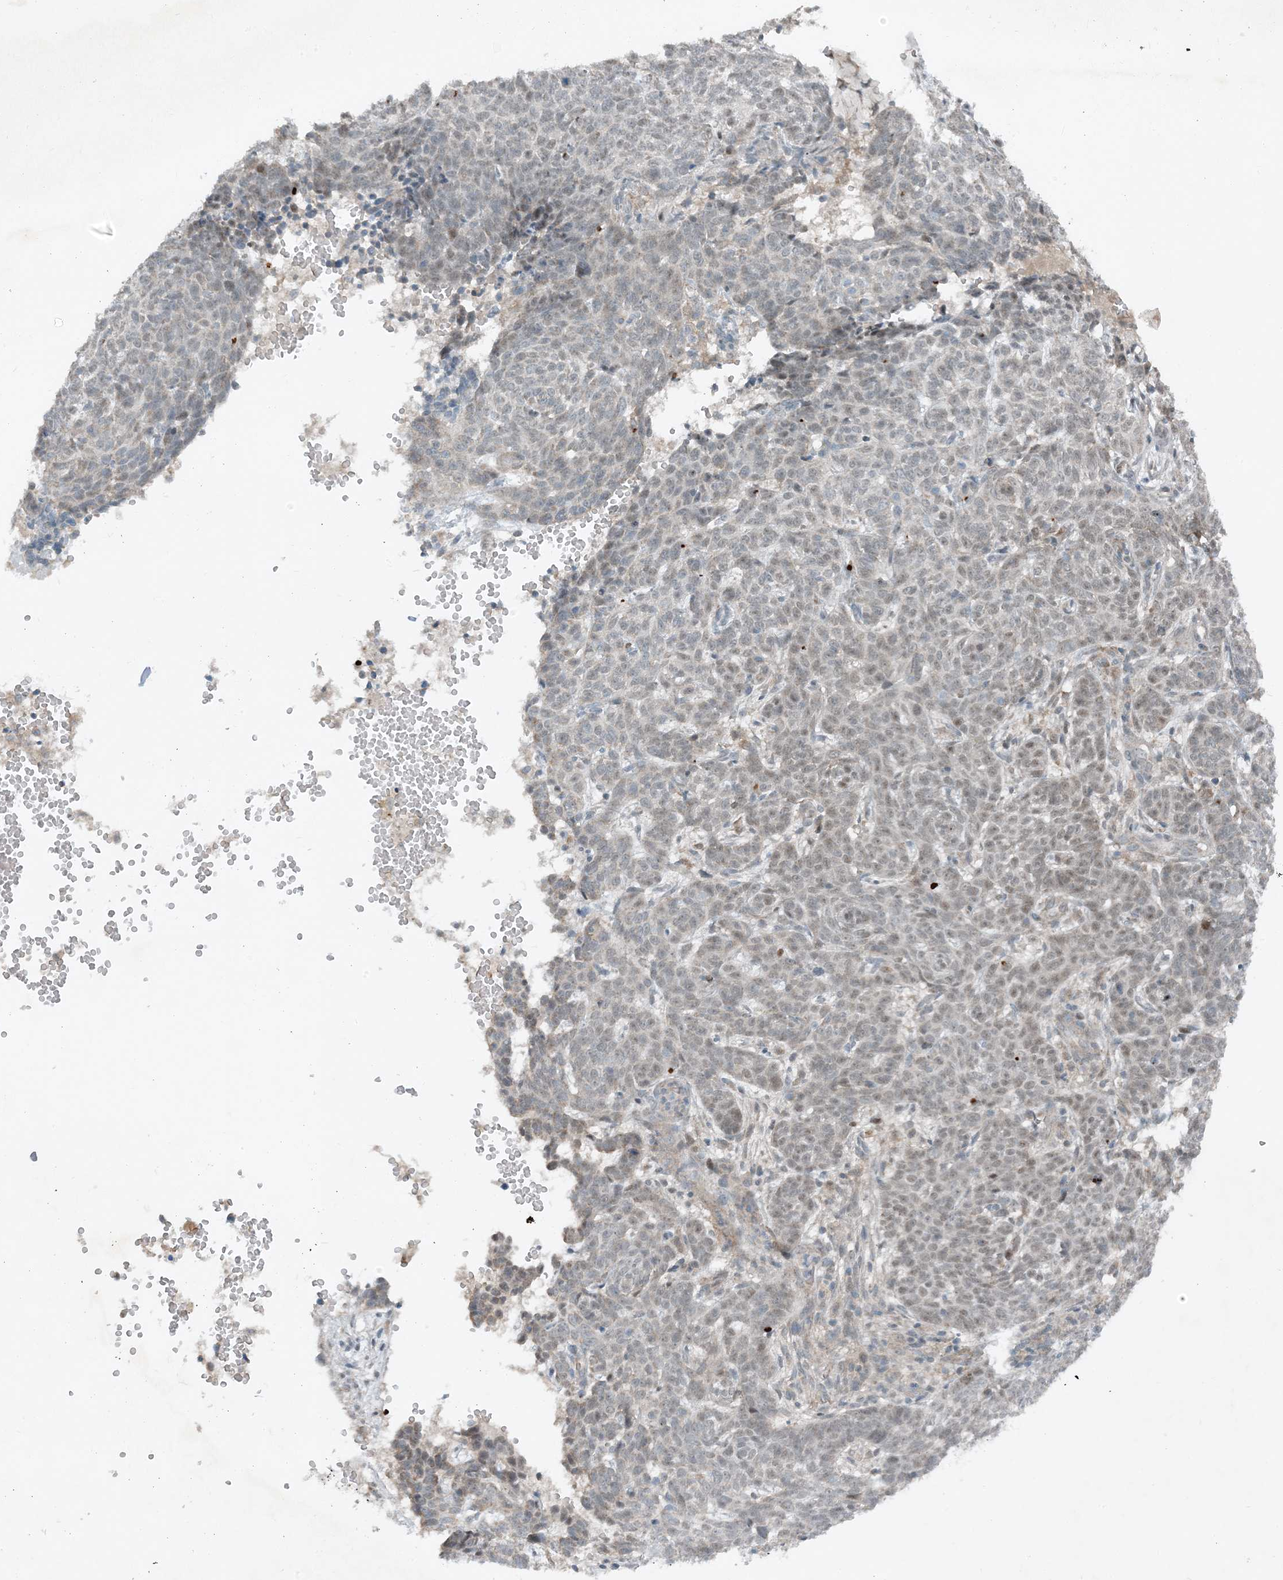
{"staining": {"intensity": "weak", "quantity": "25%-75%", "location": "nuclear"}, "tissue": "skin cancer", "cell_type": "Tumor cells", "image_type": "cancer", "snomed": [{"axis": "morphology", "description": "Basal cell carcinoma"}, {"axis": "topography", "description": "Skin"}], "caption": "Weak nuclear positivity is appreciated in about 25%-75% of tumor cells in skin cancer (basal cell carcinoma). The staining is performed using DAB (3,3'-diaminobenzidine) brown chromogen to label protein expression. The nuclei are counter-stained blue using hematoxylin.", "gene": "MITD1", "patient": {"sex": "male", "age": 85}}